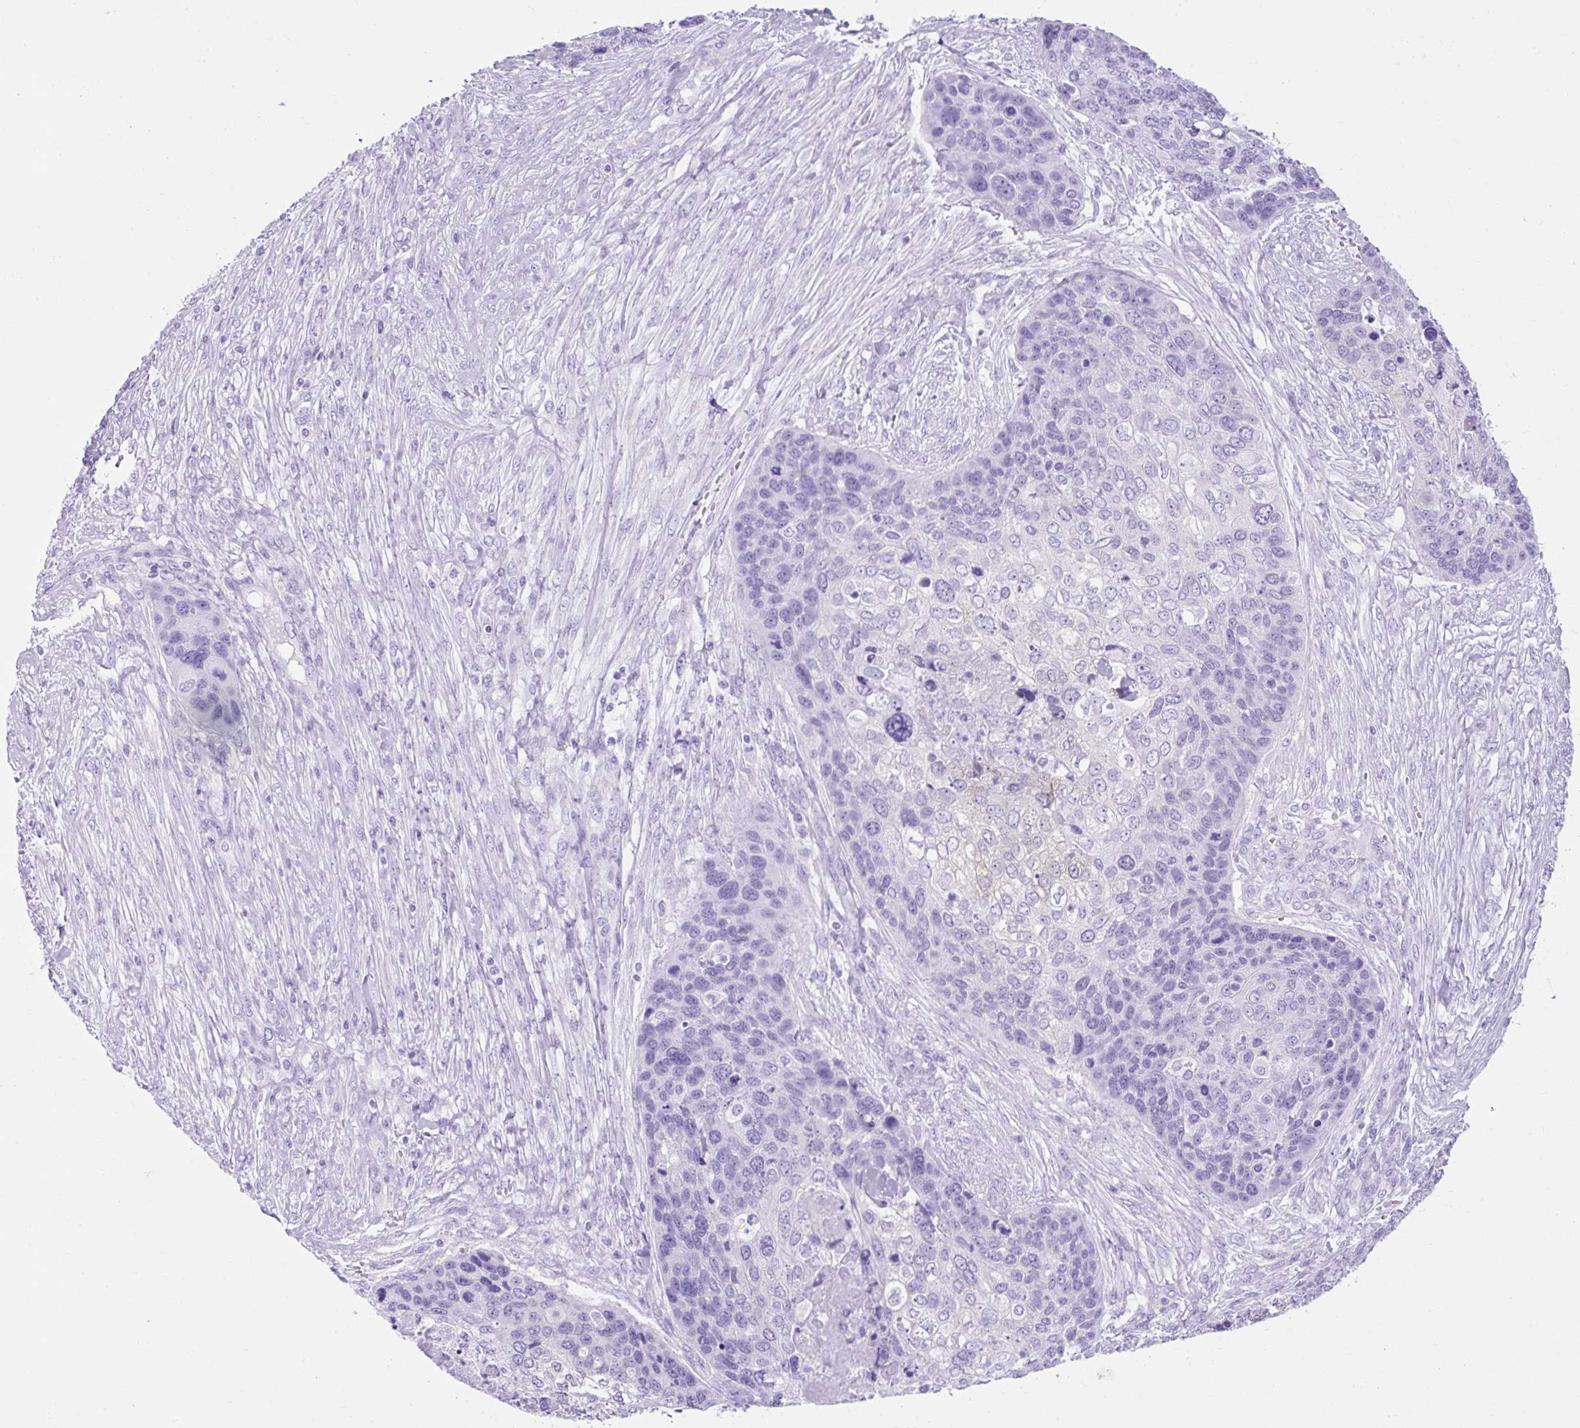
{"staining": {"intensity": "negative", "quantity": "none", "location": "none"}, "tissue": "skin cancer", "cell_type": "Tumor cells", "image_type": "cancer", "snomed": [{"axis": "morphology", "description": "Basal cell carcinoma"}, {"axis": "topography", "description": "Skin"}], "caption": "An immunohistochemistry micrograph of basal cell carcinoma (skin) is shown. There is no staining in tumor cells of basal cell carcinoma (skin).", "gene": "KRT12", "patient": {"sex": "female", "age": 74}}